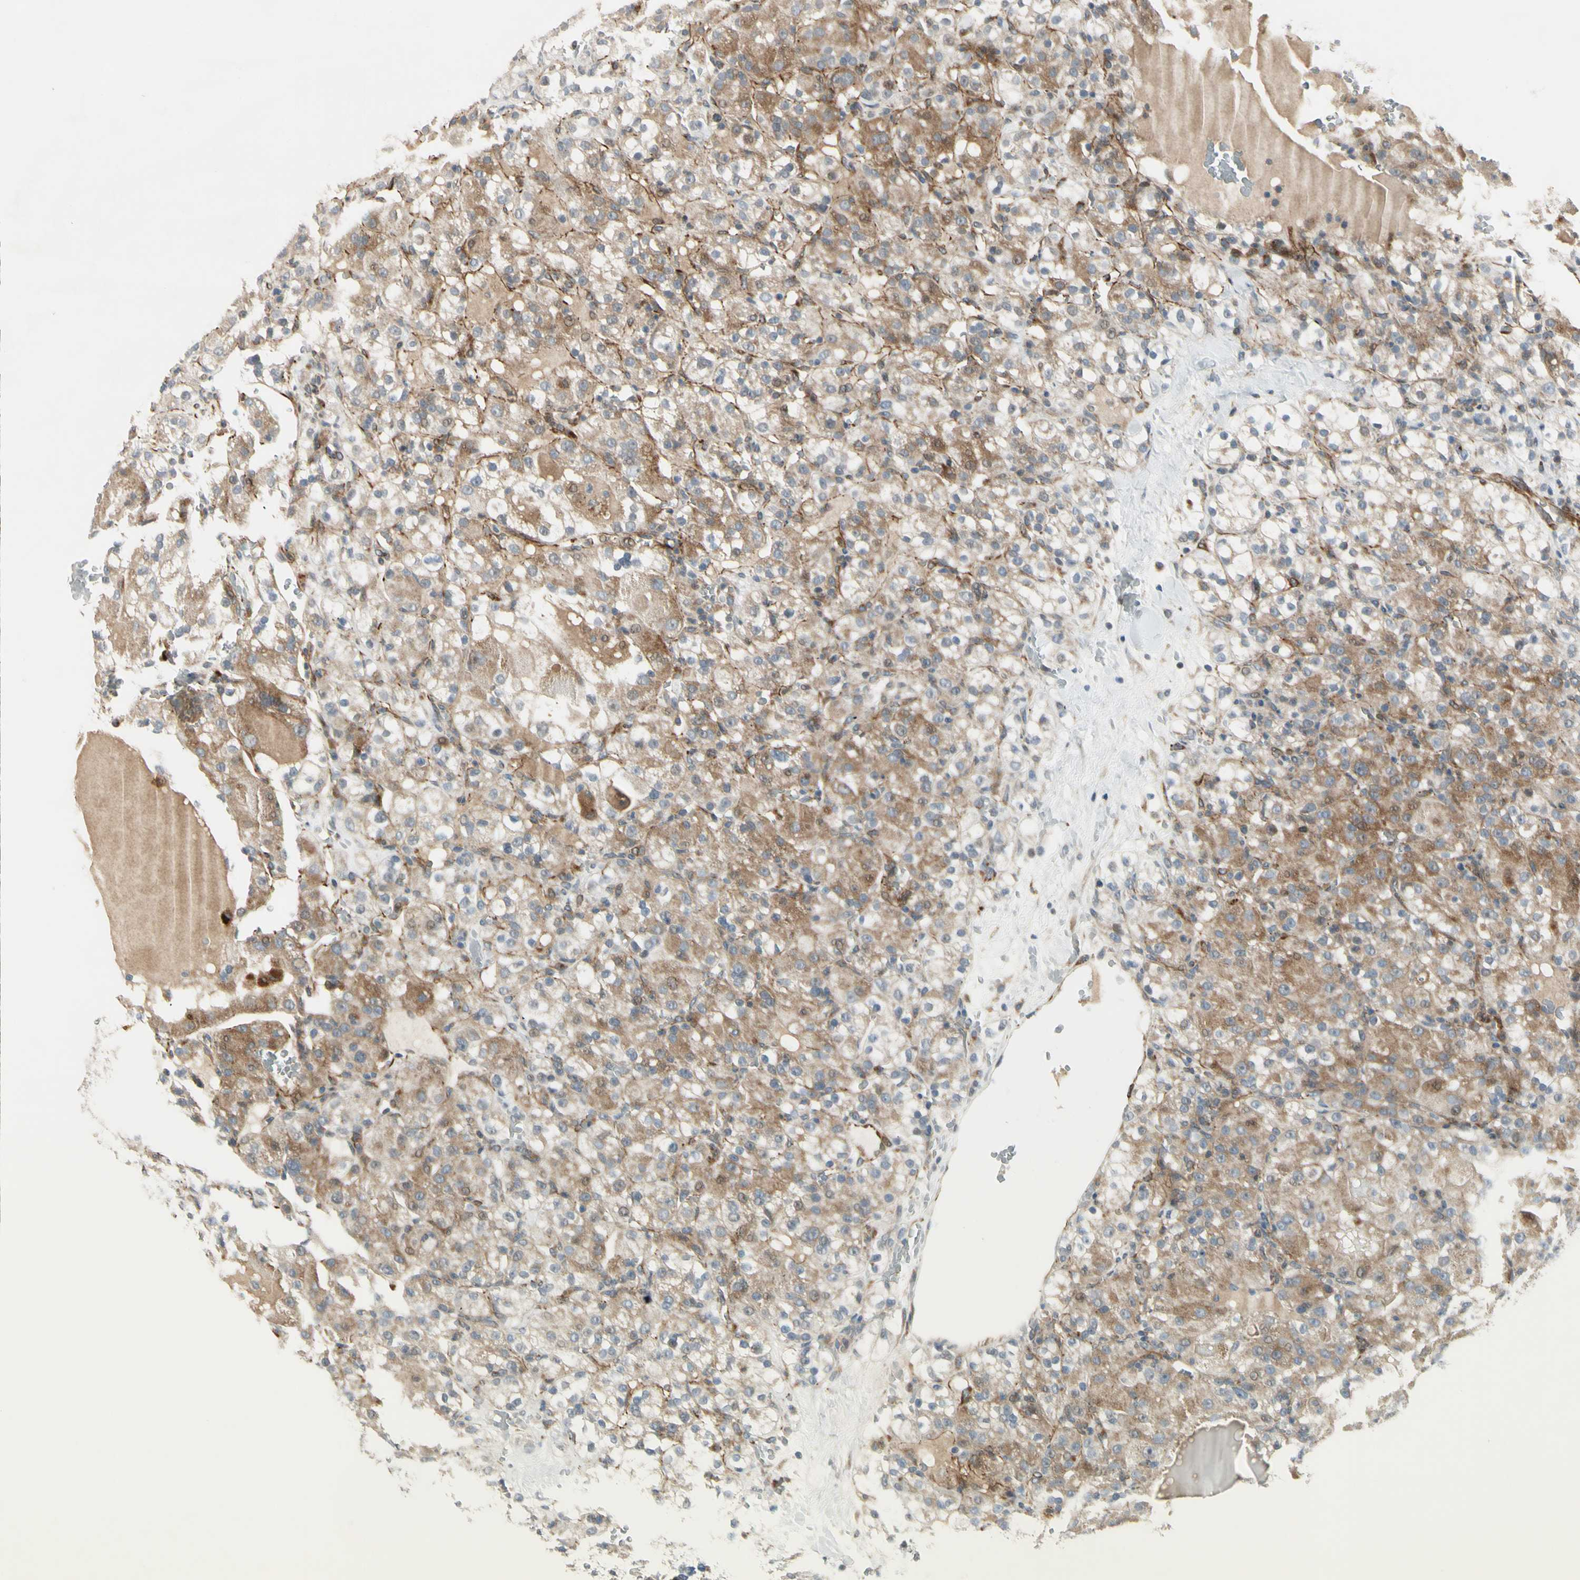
{"staining": {"intensity": "moderate", "quantity": ">75%", "location": "cytoplasmic/membranous"}, "tissue": "renal cancer", "cell_type": "Tumor cells", "image_type": "cancer", "snomed": [{"axis": "morphology", "description": "Normal tissue, NOS"}, {"axis": "morphology", "description": "Adenocarcinoma, NOS"}, {"axis": "topography", "description": "Kidney"}], "caption": "A medium amount of moderate cytoplasmic/membranous positivity is seen in approximately >75% of tumor cells in renal cancer tissue.", "gene": "NDFIP1", "patient": {"sex": "male", "age": 61}}